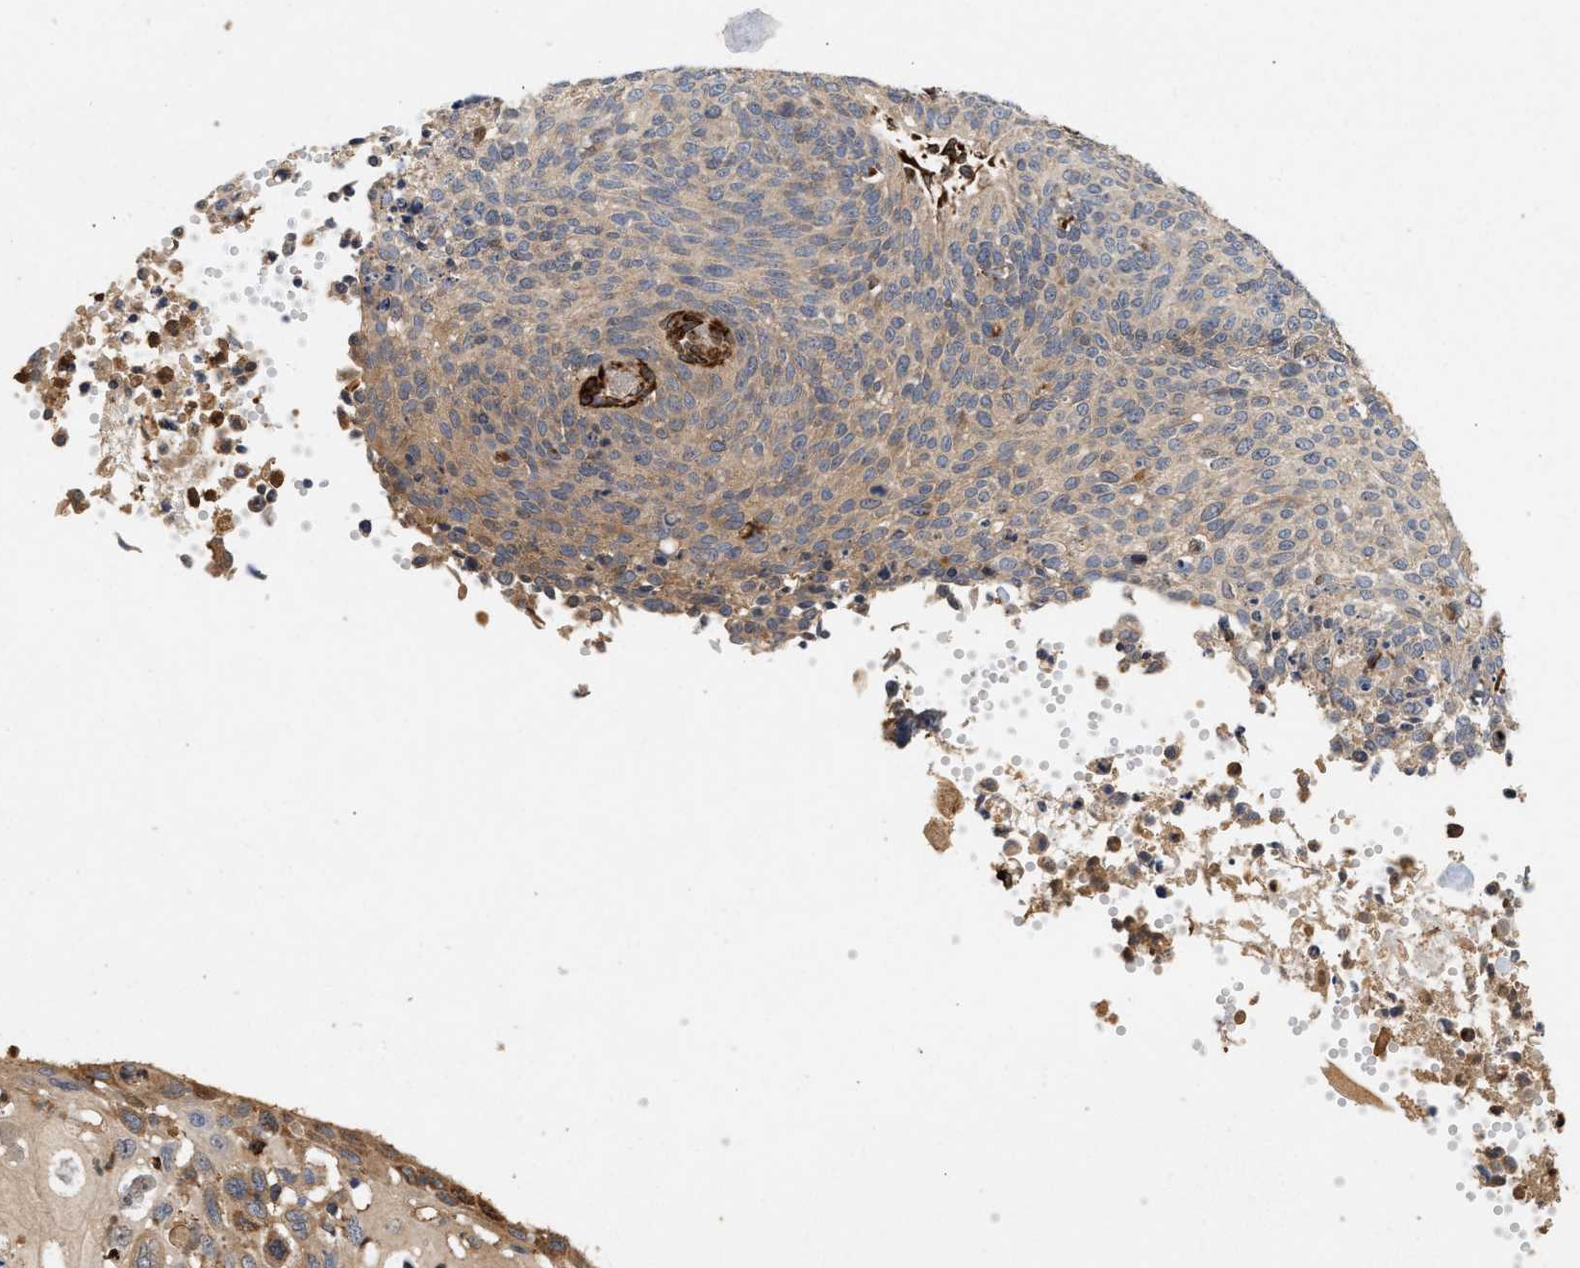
{"staining": {"intensity": "moderate", "quantity": "<25%", "location": "cytoplasmic/membranous"}, "tissue": "cervical cancer", "cell_type": "Tumor cells", "image_type": "cancer", "snomed": [{"axis": "morphology", "description": "Squamous cell carcinoma, NOS"}, {"axis": "topography", "description": "Cervix"}], "caption": "A brown stain highlights moderate cytoplasmic/membranous expression of a protein in cervical cancer tumor cells.", "gene": "PLCD1", "patient": {"sex": "female", "age": 70}}